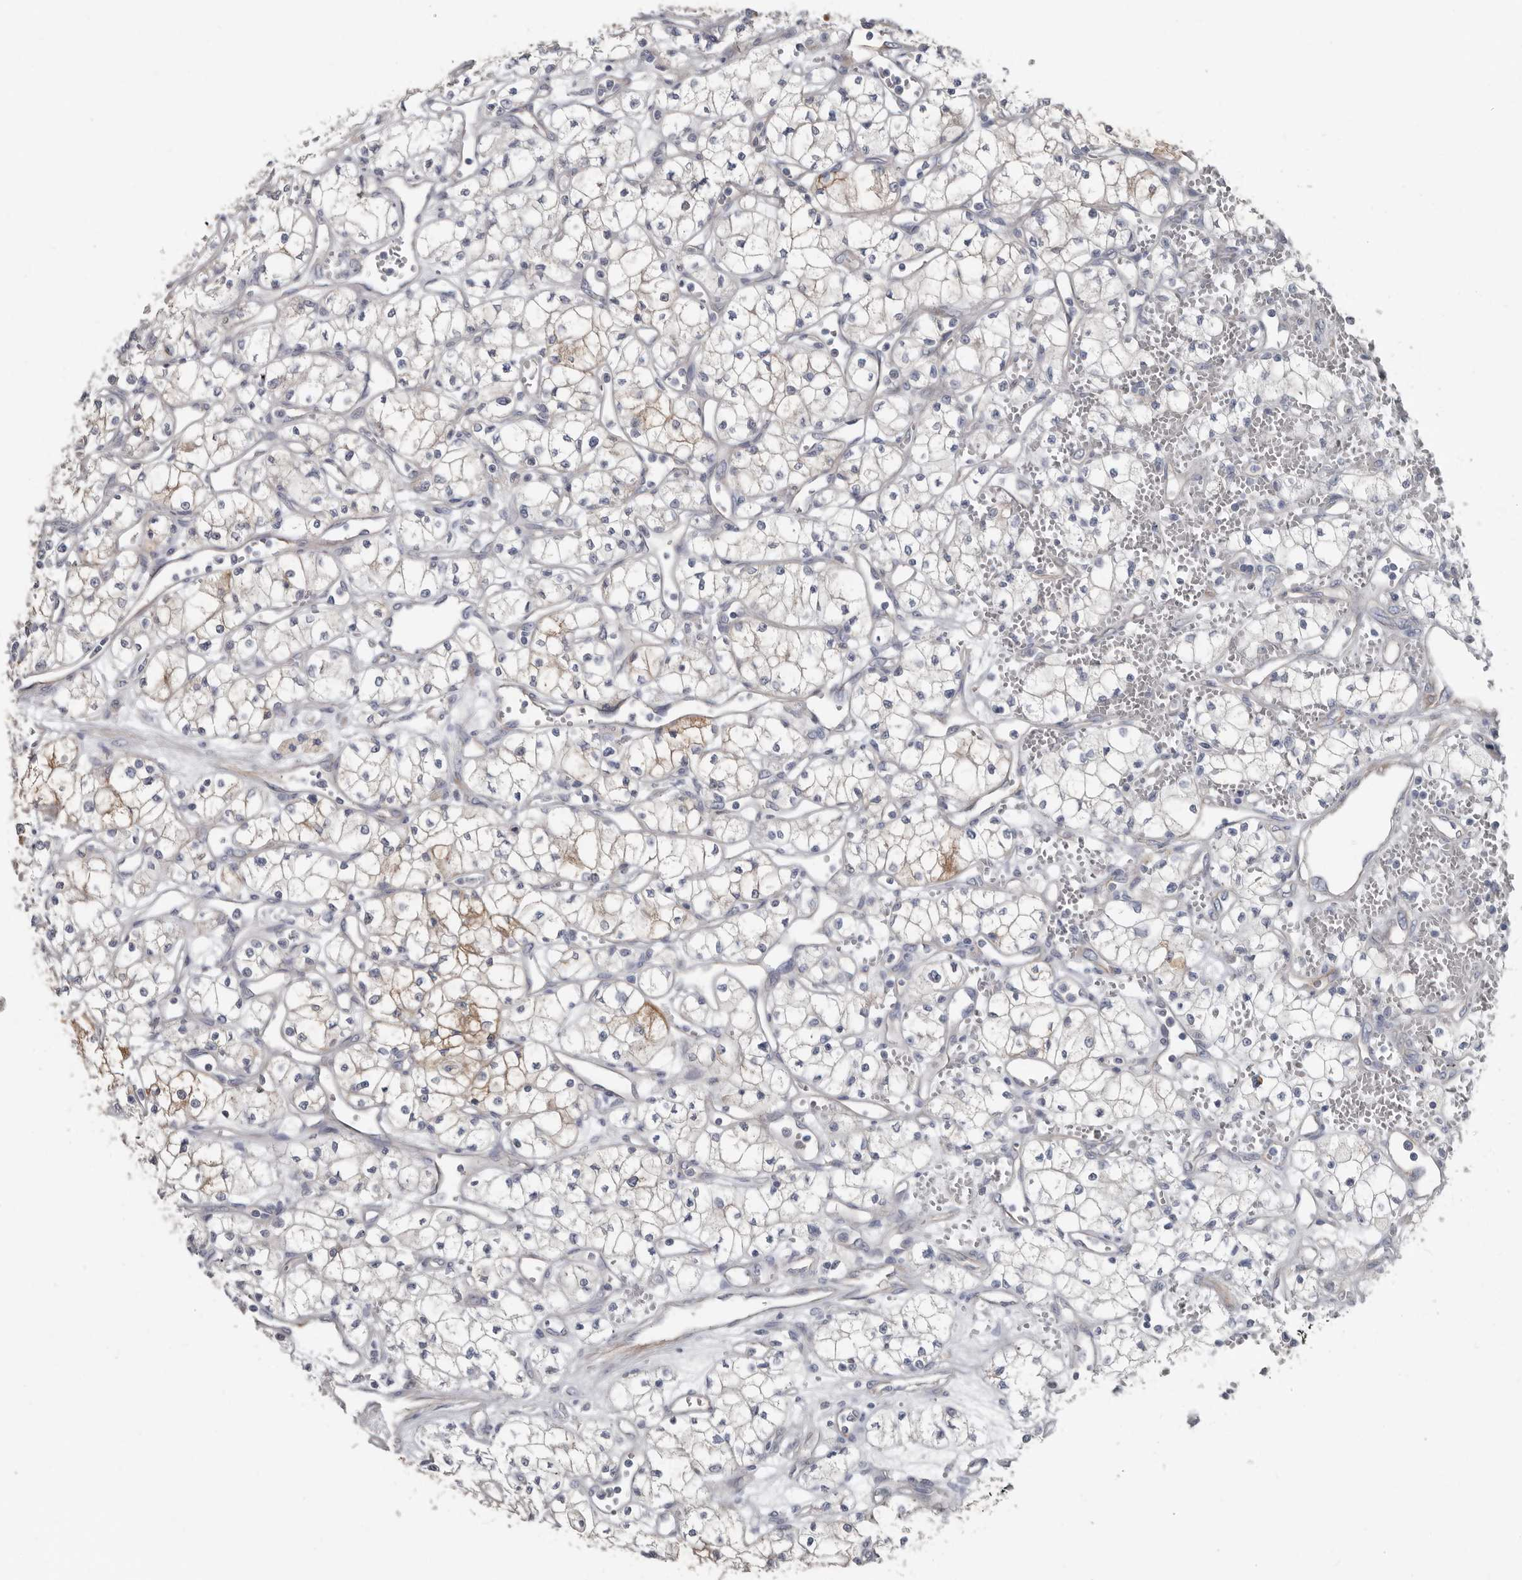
{"staining": {"intensity": "moderate", "quantity": "25%-75%", "location": "cytoplasmic/membranous"}, "tissue": "renal cancer", "cell_type": "Tumor cells", "image_type": "cancer", "snomed": [{"axis": "morphology", "description": "Adenocarcinoma, NOS"}, {"axis": "topography", "description": "Kidney"}], "caption": "An image of human renal cancer (adenocarcinoma) stained for a protein displays moderate cytoplasmic/membranous brown staining in tumor cells. Nuclei are stained in blue.", "gene": "ZNF114", "patient": {"sex": "male", "age": 59}}